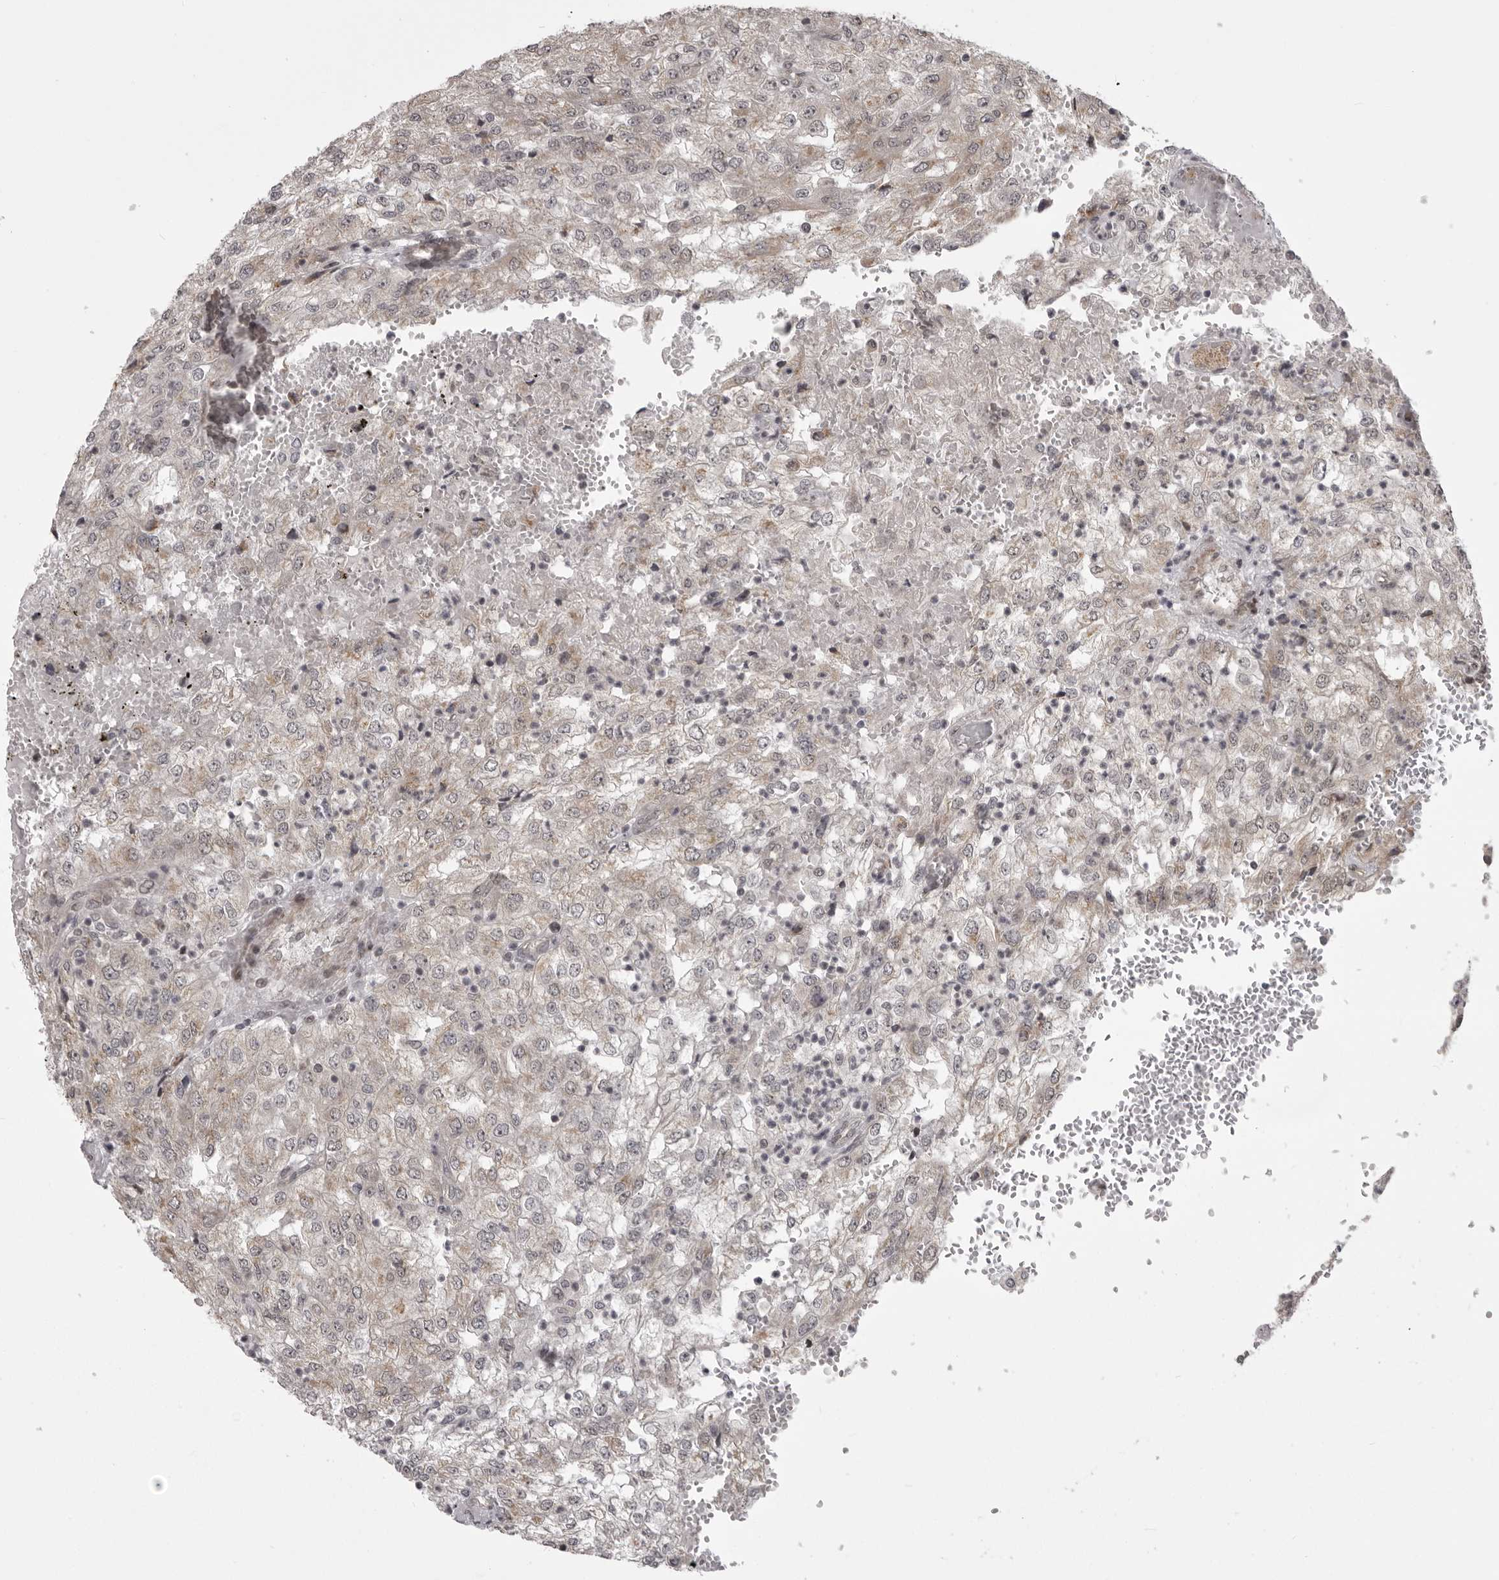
{"staining": {"intensity": "weak", "quantity": "<25%", "location": "nuclear"}, "tissue": "renal cancer", "cell_type": "Tumor cells", "image_type": "cancer", "snomed": [{"axis": "morphology", "description": "Adenocarcinoma, NOS"}, {"axis": "topography", "description": "Kidney"}], "caption": "This is an immunohistochemistry (IHC) photomicrograph of human renal adenocarcinoma. There is no positivity in tumor cells.", "gene": "C1orf109", "patient": {"sex": "female", "age": 54}}